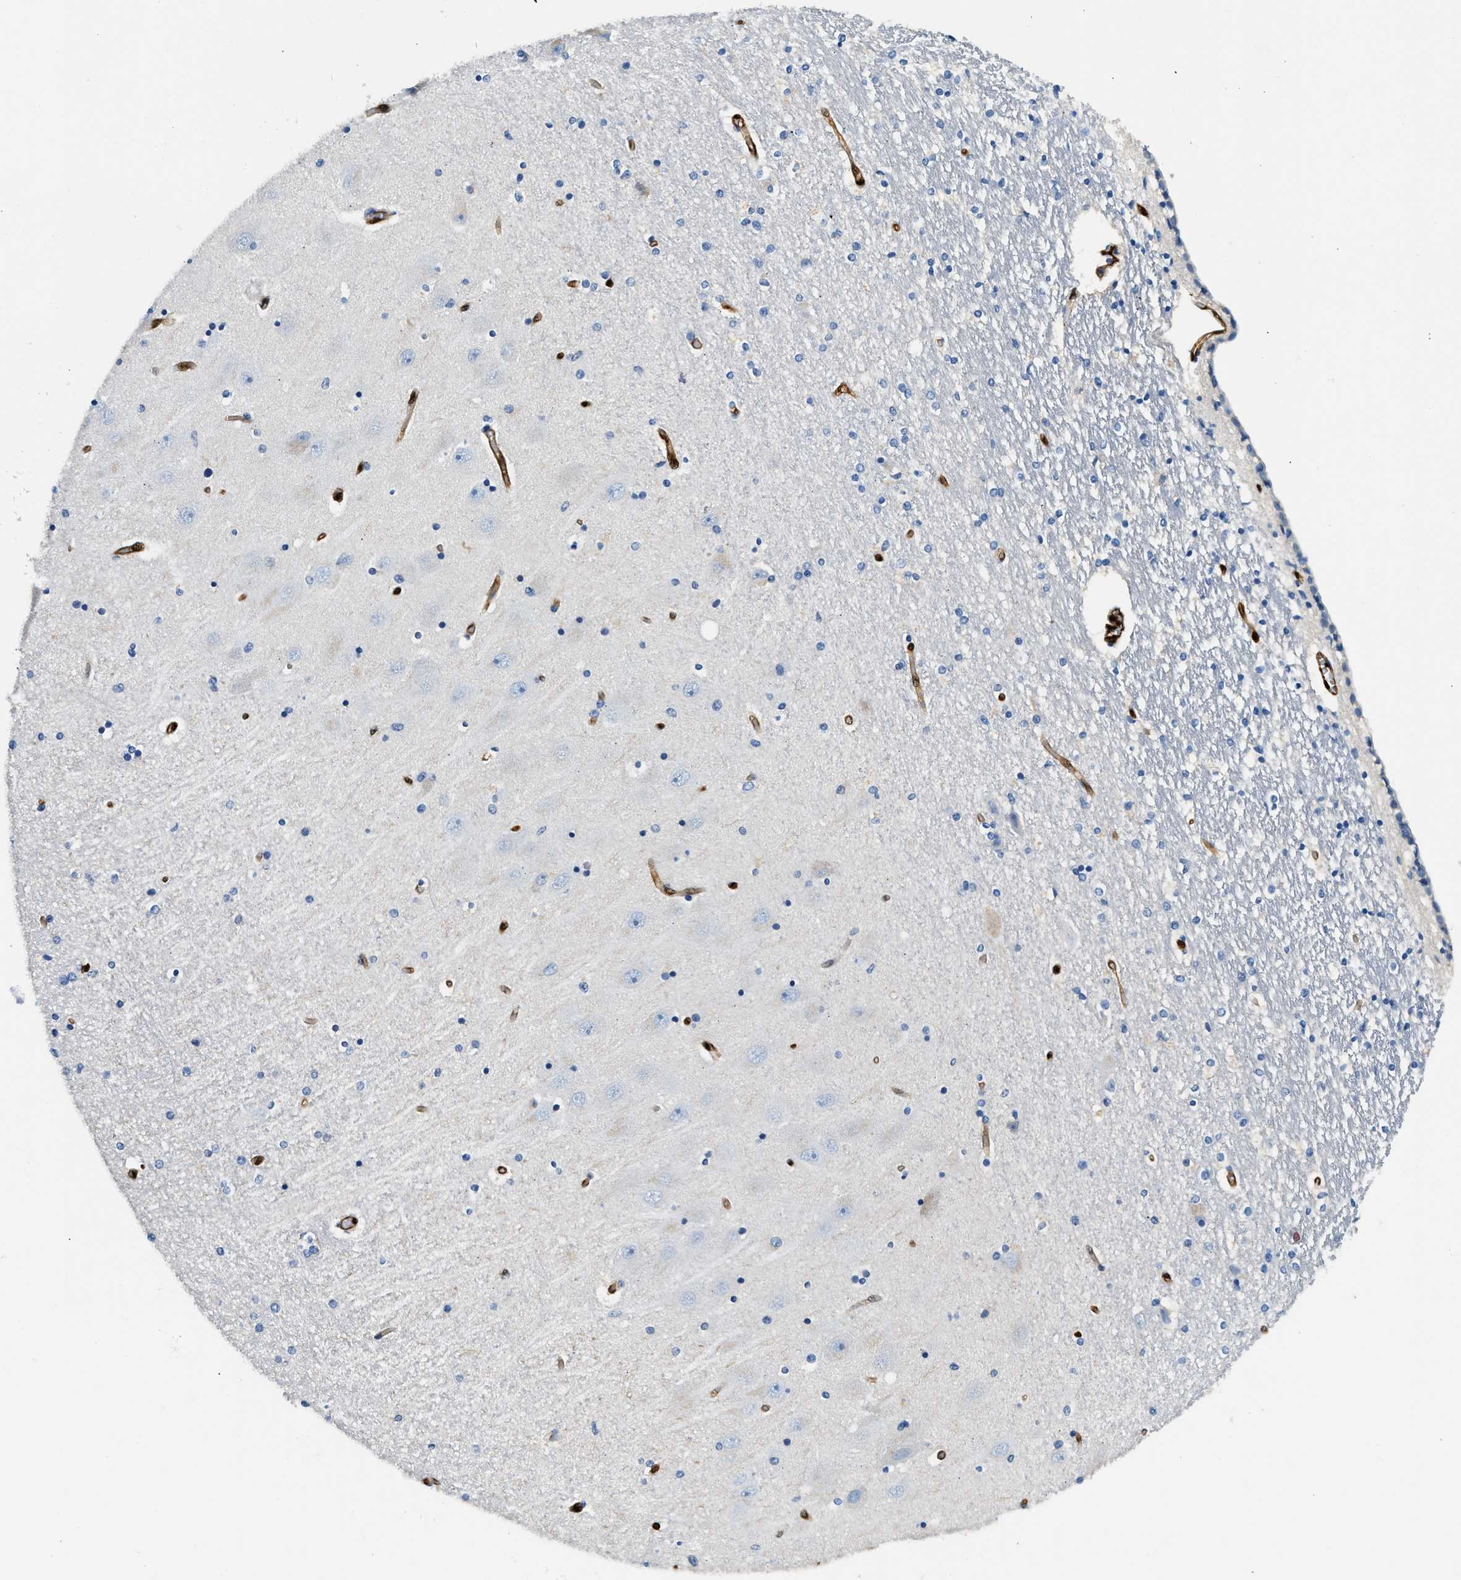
{"staining": {"intensity": "negative", "quantity": "none", "location": "none"}, "tissue": "hippocampus", "cell_type": "Glial cells", "image_type": "normal", "snomed": [{"axis": "morphology", "description": "Normal tissue, NOS"}, {"axis": "topography", "description": "Hippocampus"}], "caption": "A high-resolution photomicrograph shows IHC staining of benign hippocampus, which reveals no significant positivity in glial cells. The staining is performed using DAB (3,3'-diaminobenzidine) brown chromogen with nuclei counter-stained in using hematoxylin.", "gene": "ANXA3", "patient": {"sex": "female", "age": 54}}